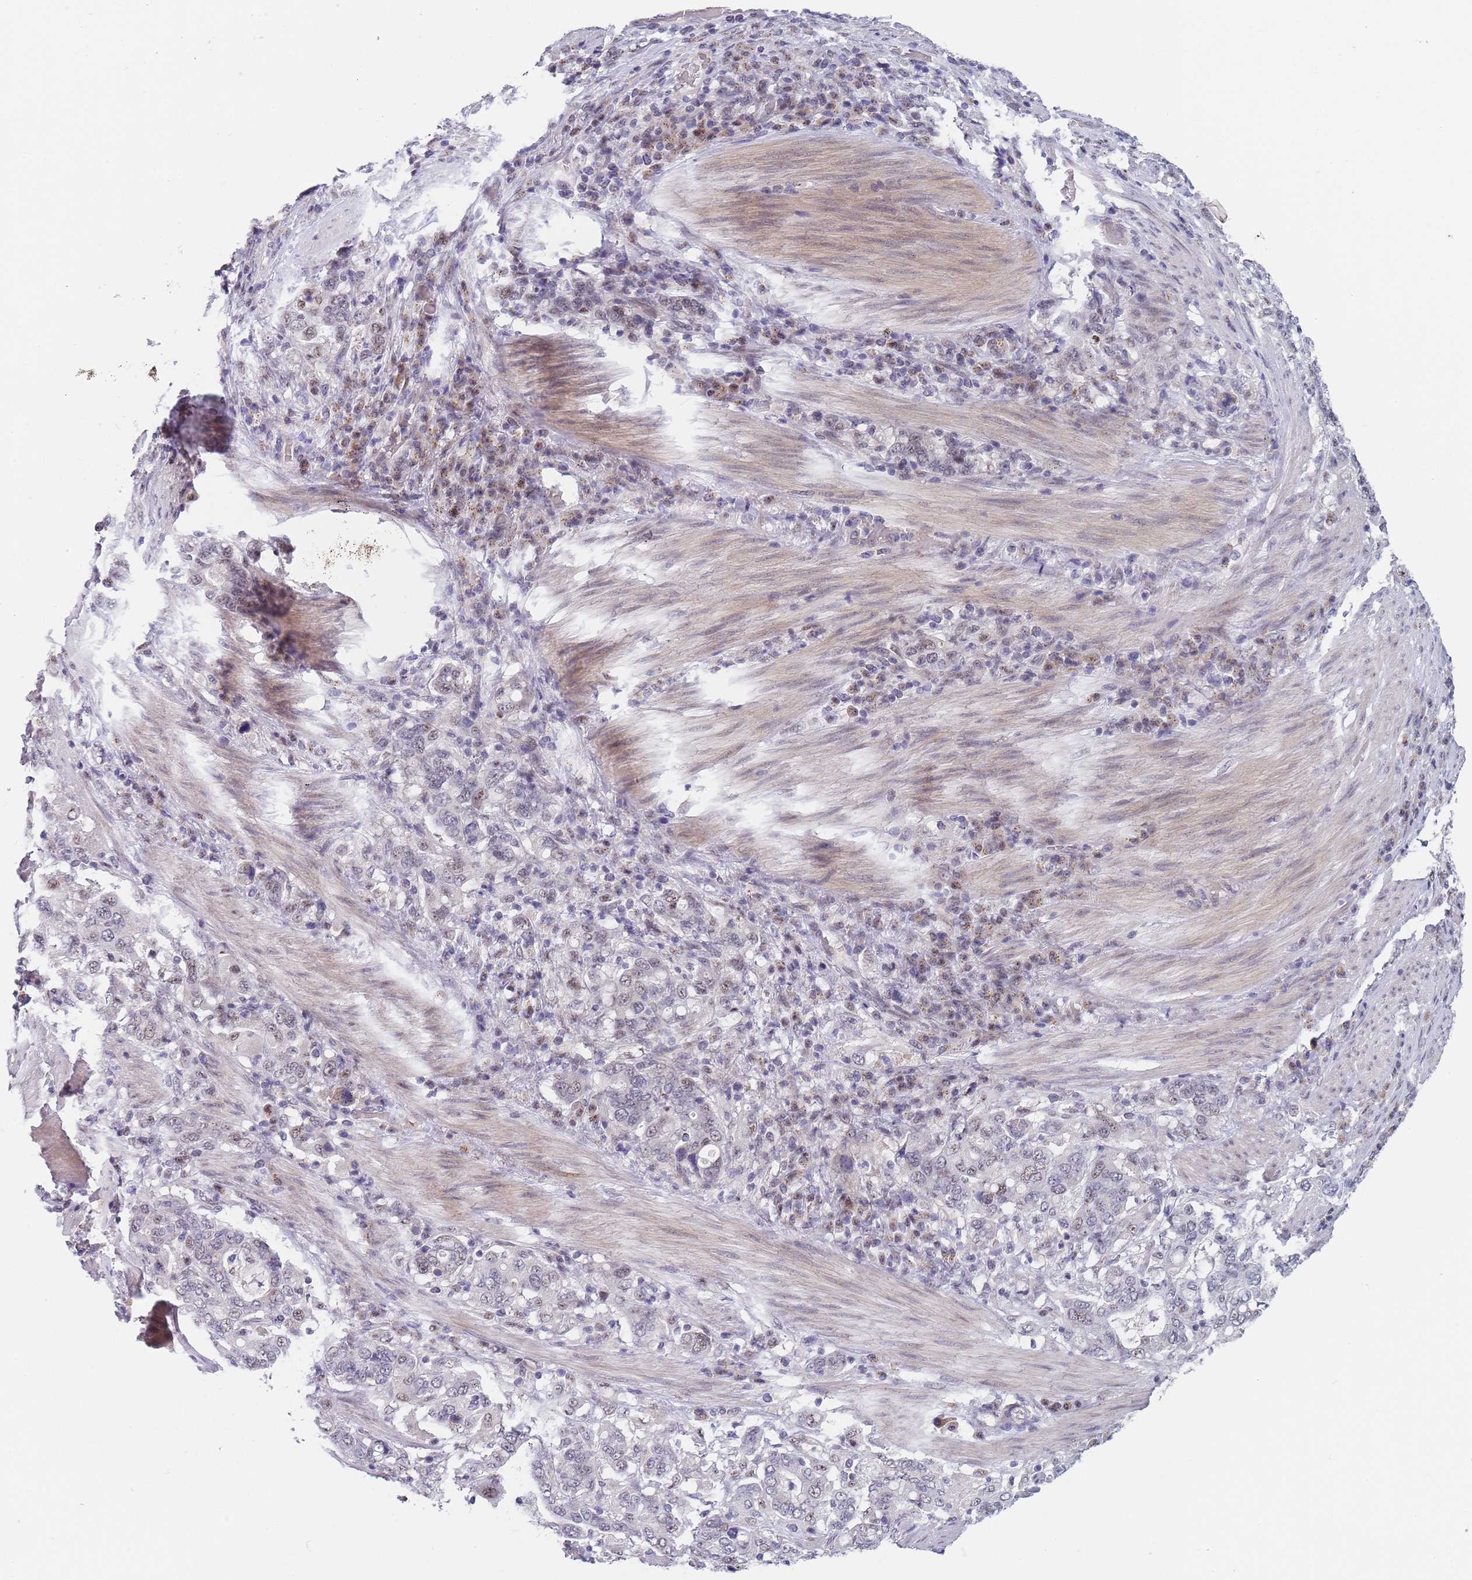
{"staining": {"intensity": "weak", "quantity": "25%-75%", "location": "nuclear"}, "tissue": "stomach cancer", "cell_type": "Tumor cells", "image_type": "cancer", "snomed": [{"axis": "morphology", "description": "Adenocarcinoma, NOS"}, {"axis": "topography", "description": "Stomach, upper"}, {"axis": "topography", "description": "Stomach"}], "caption": "Tumor cells demonstrate low levels of weak nuclear positivity in approximately 25%-75% of cells in human adenocarcinoma (stomach).", "gene": "PLCL2", "patient": {"sex": "male", "age": 62}}